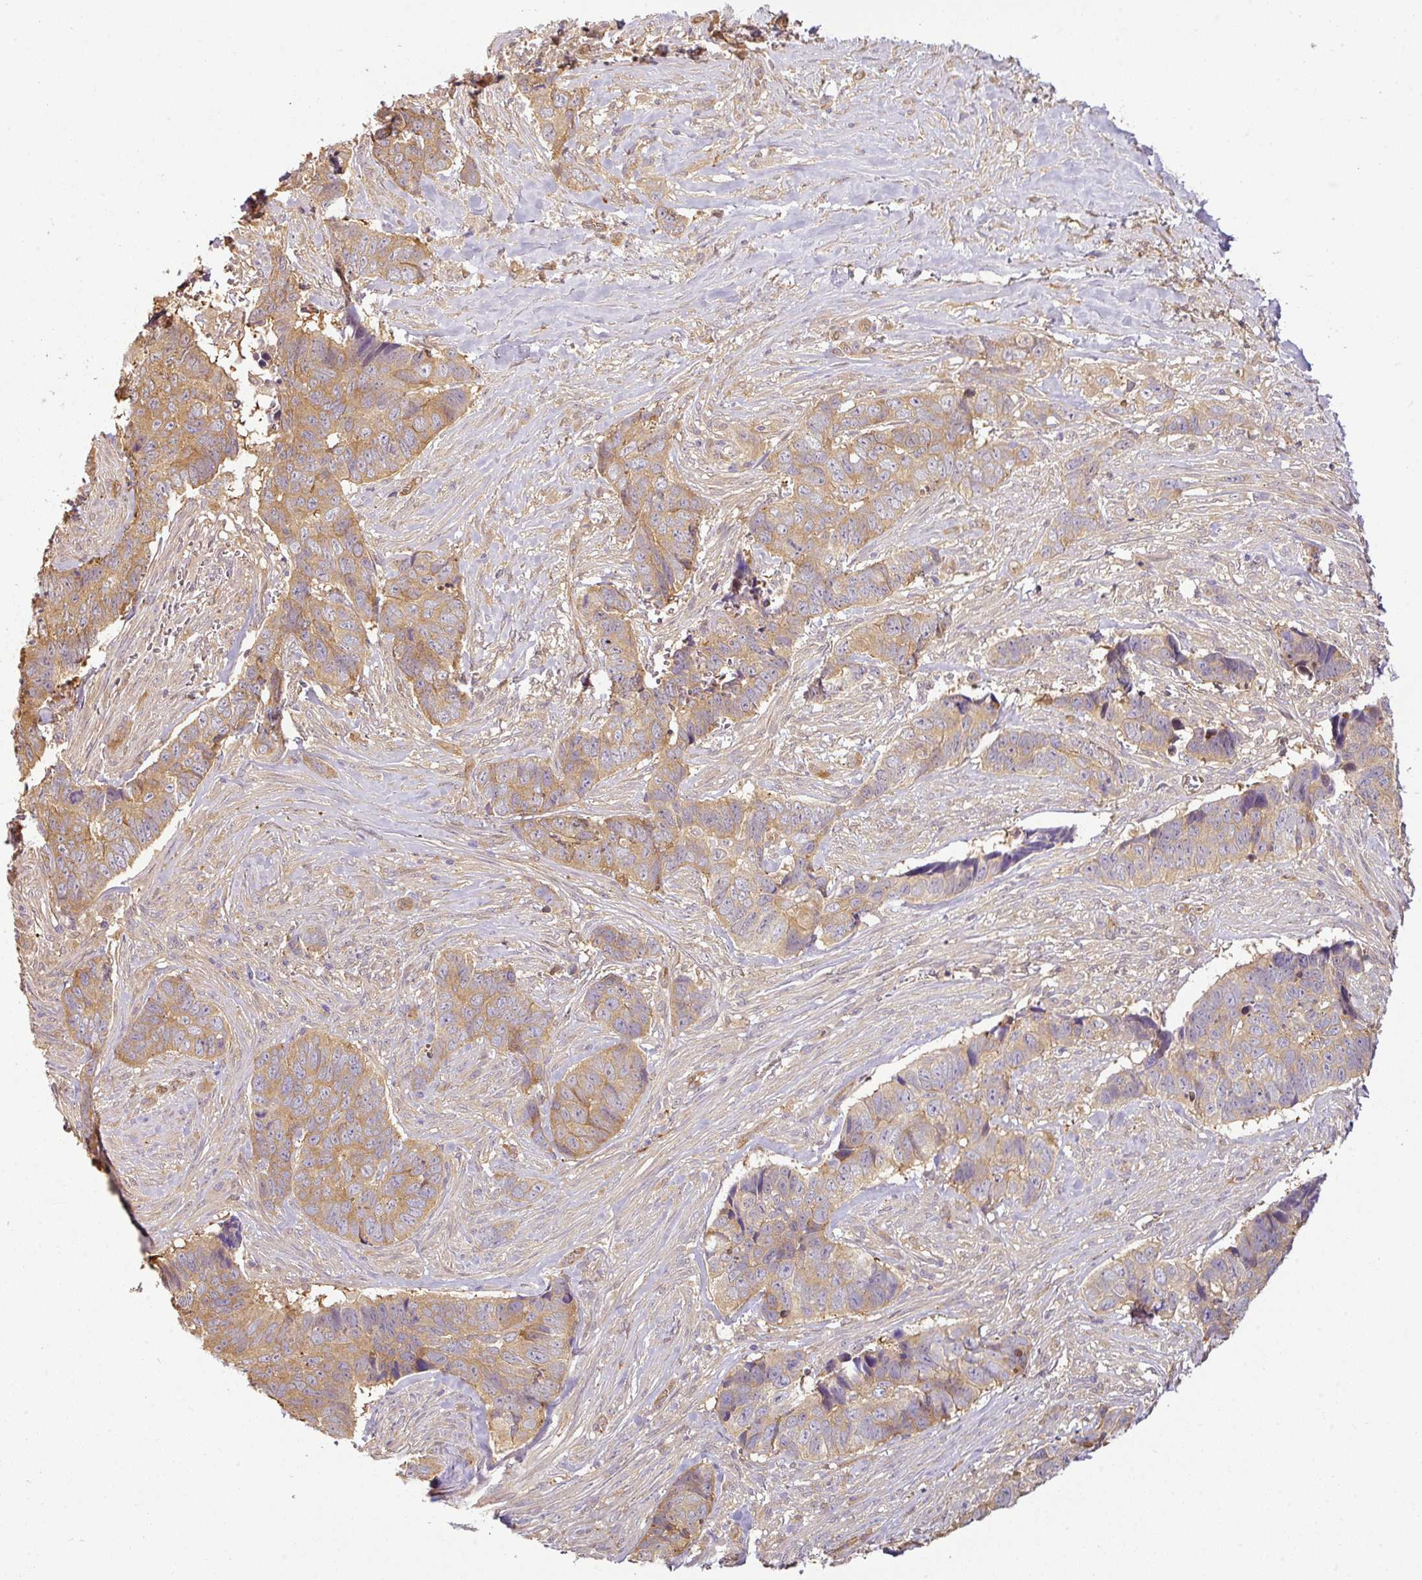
{"staining": {"intensity": "moderate", "quantity": ">75%", "location": "cytoplasmic/membranous"}, "tissue": "skin cancer", "cell_type": "Tumor cells", "image_type": "cancer", "snomed": [{"axis": "morphology", "description": "Basal cell carcinoma"}, {"axis": "topography", "description": "Skin"}], "caption": "The image exhibits staining of skin cancer, revealing moderate cytoplasmic/membranous protein expression (brown color) within tumor cells. The protein is shown in brown color, while the nuclei are stained blue.", "gene": "ANKRD18A", "patient": {"sex": "female", "age": 82}}